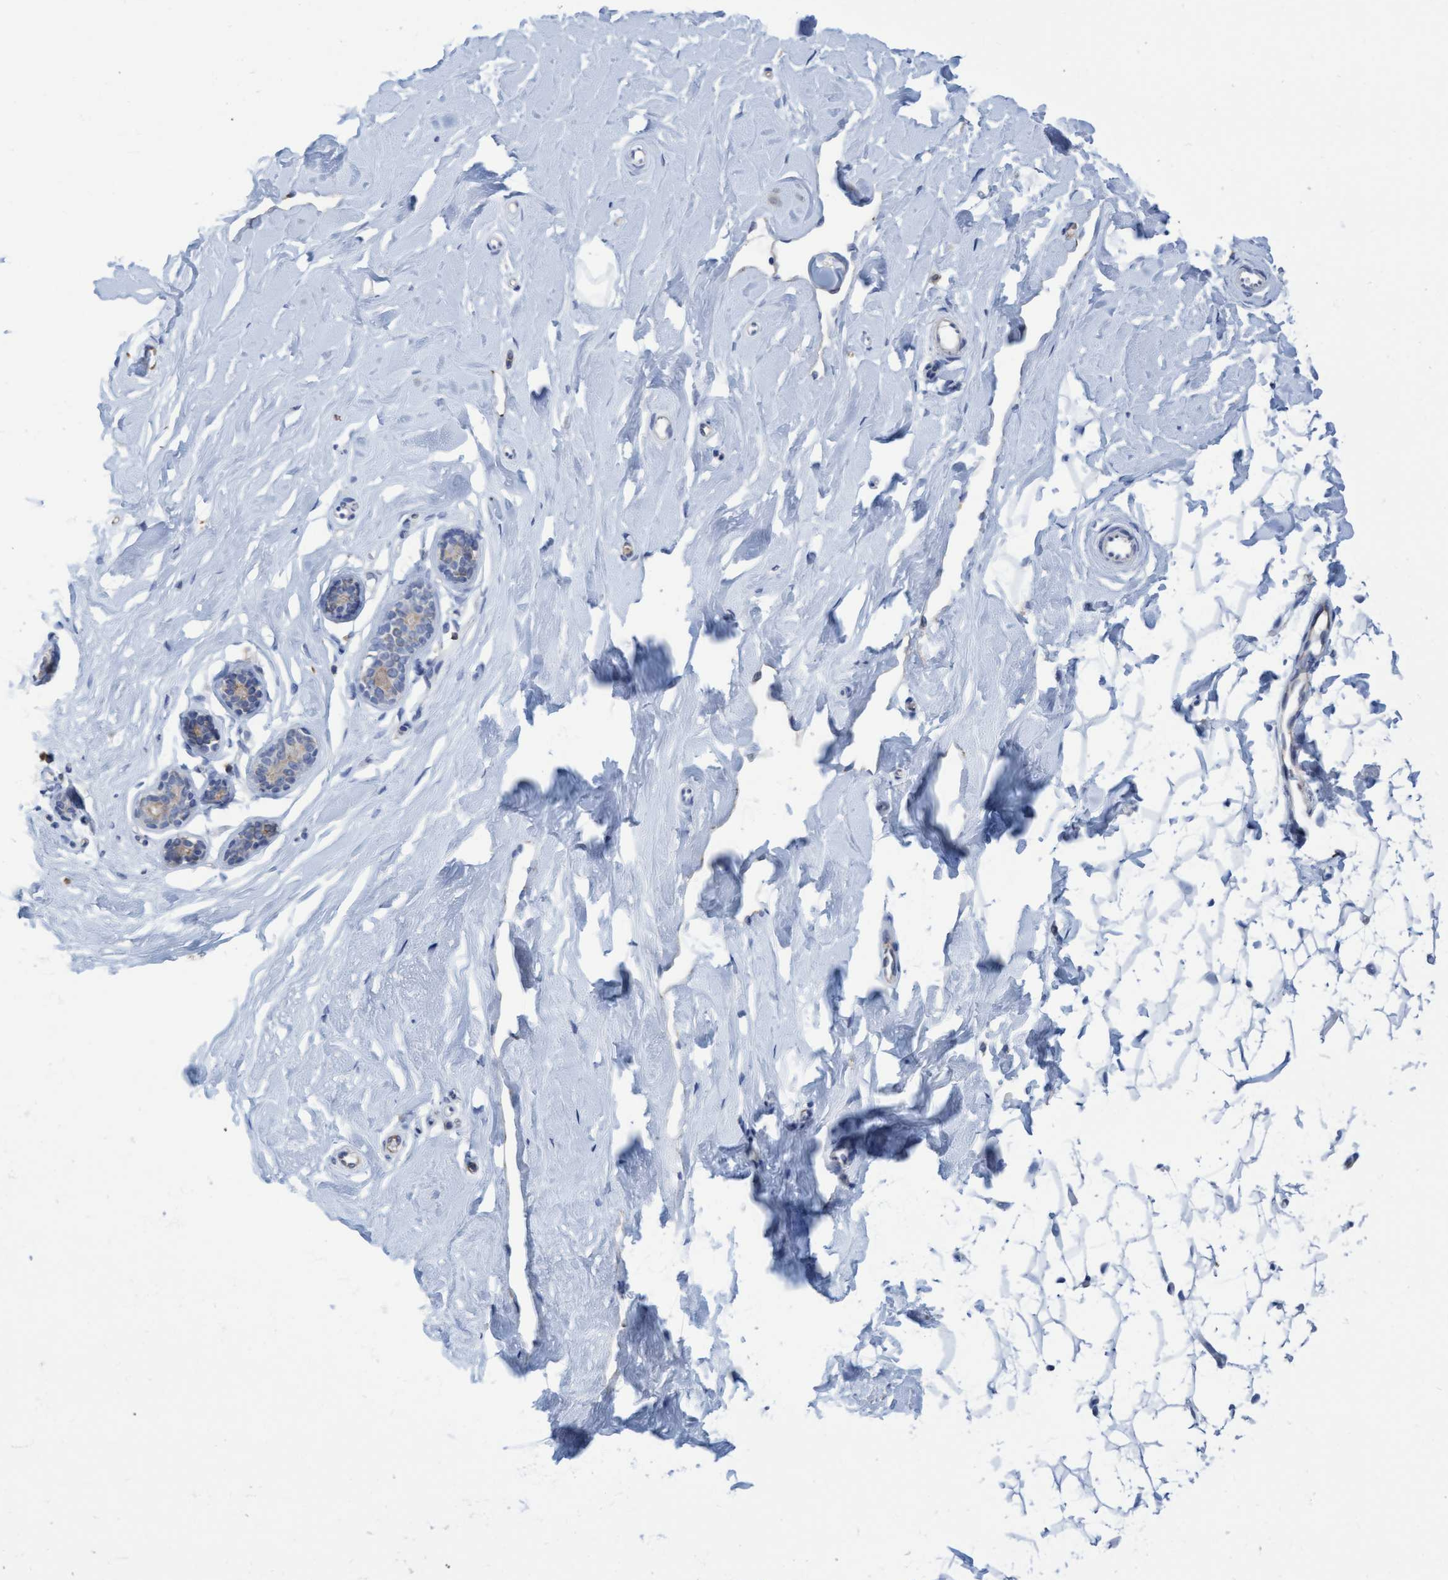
{"staining": {"intensity": "negative", "quantity": "none", "location": "none"}, "tissue": "breast", "cell_type": "Adipocytes", "image_type": "normal", "snomed": [{"axis": "morphology", "description": "Normal tissue, NOS"}, {"axis": "topography", "description": "Breast"}], "caption": "A histopathology image of breast stained for a protein demonstrates no brown staining in adipocytes. The staining is performed using DAB (3,3'-diaminobenzidine) brown chromogen with nuclei counter-stained in using hematoxylin.", "gene": "FNBP1", "patient": {"sex": "female", "age": 23}}